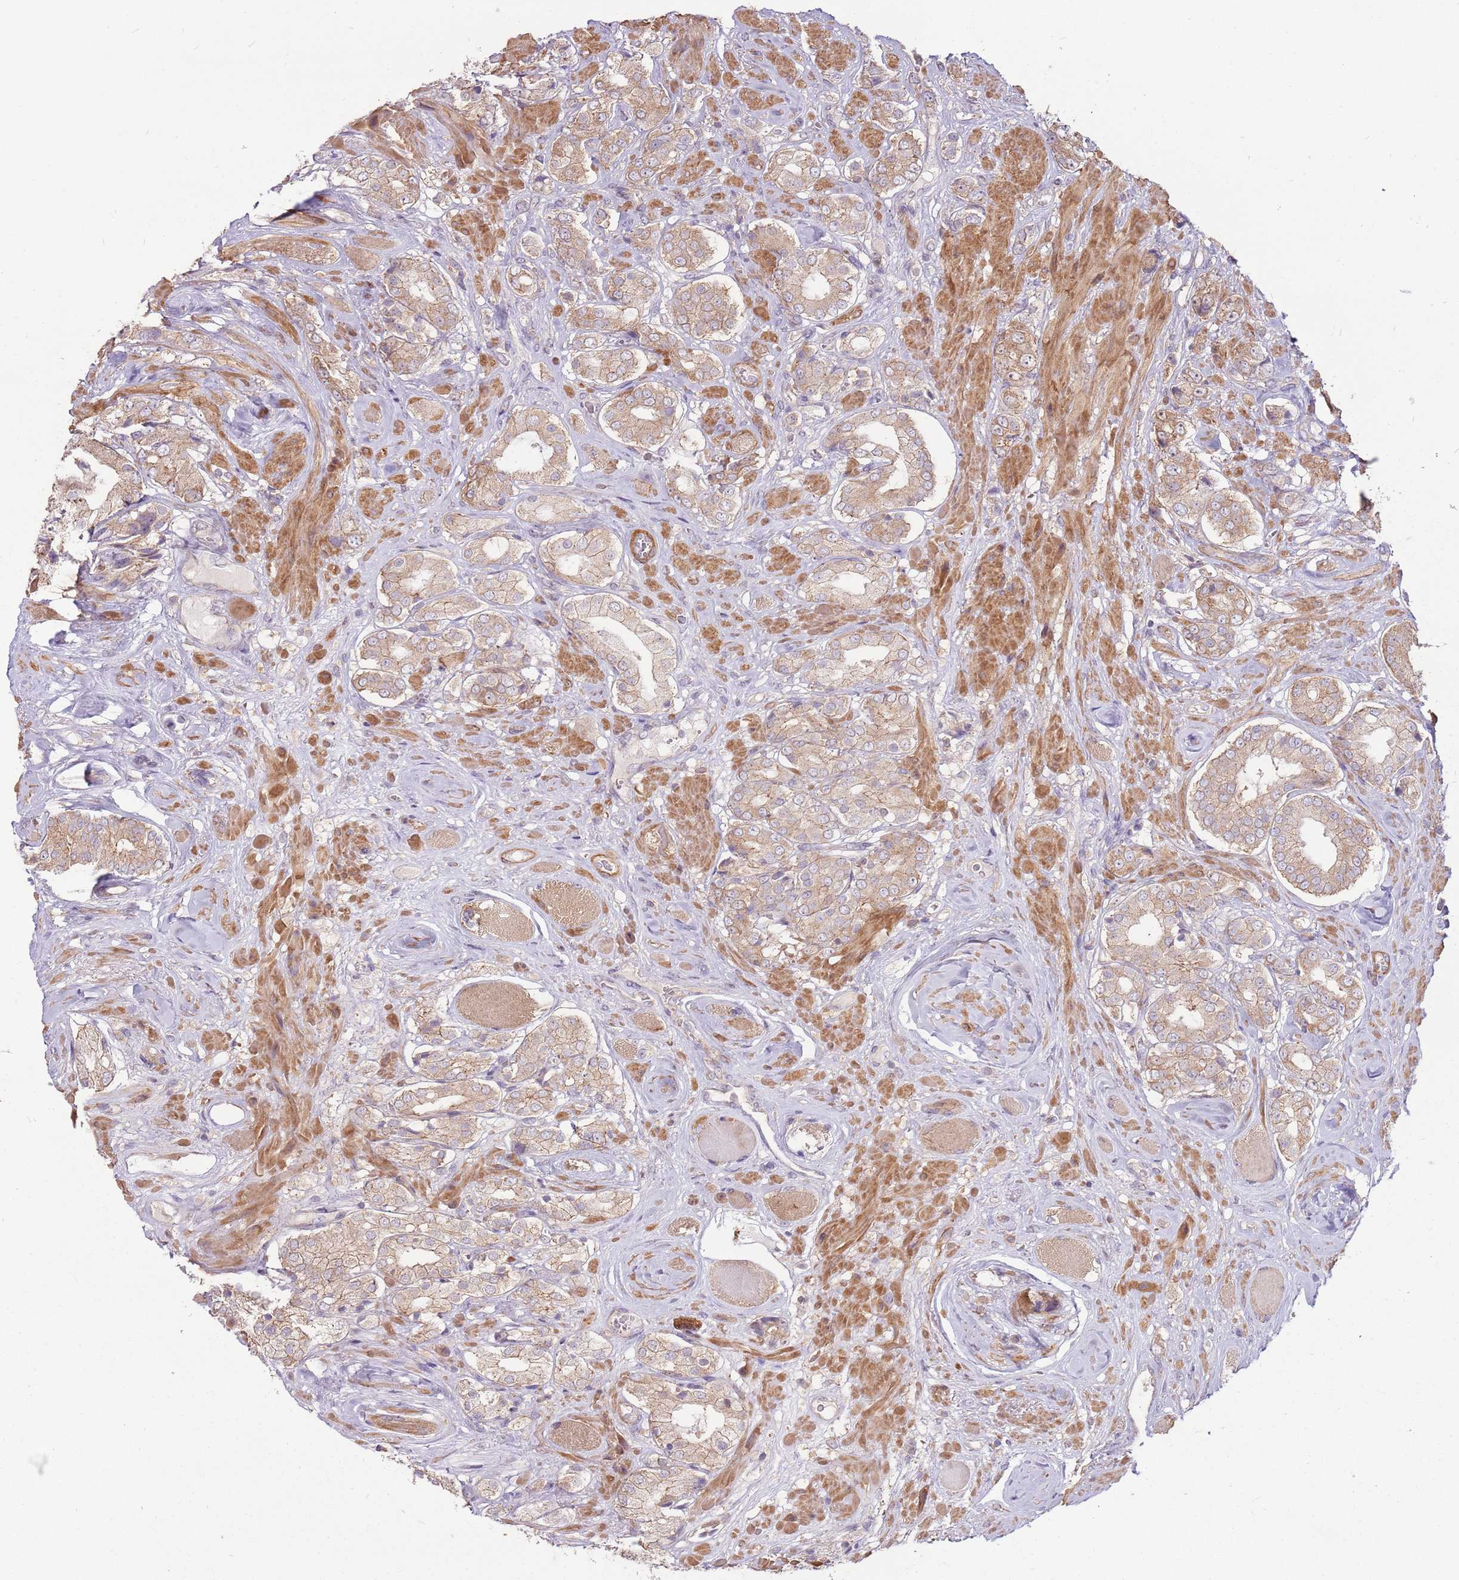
{"staining": {"intensity": "weak", "quantity": ">75%", "location": "cytoplasmic/membranous"}, "tissue": "prostate cancer", "cell_type": "Tumor cells", "image_type": "cancer", "snomed": [{"axis": "morphology", "description": "Adenocarcinoma, High grade"}, {"axis": "topography", "description": "Prostate and seminal vesicle, NOS"}], "caption": "Prostate adenocarcinoma (high-grade) tissue exhibits weak cytoplasmic/membranous expression in approximately >75% of tumor cells", "gene": "SPATA31D1", "patient": {"sex": "male", "age": 64}}